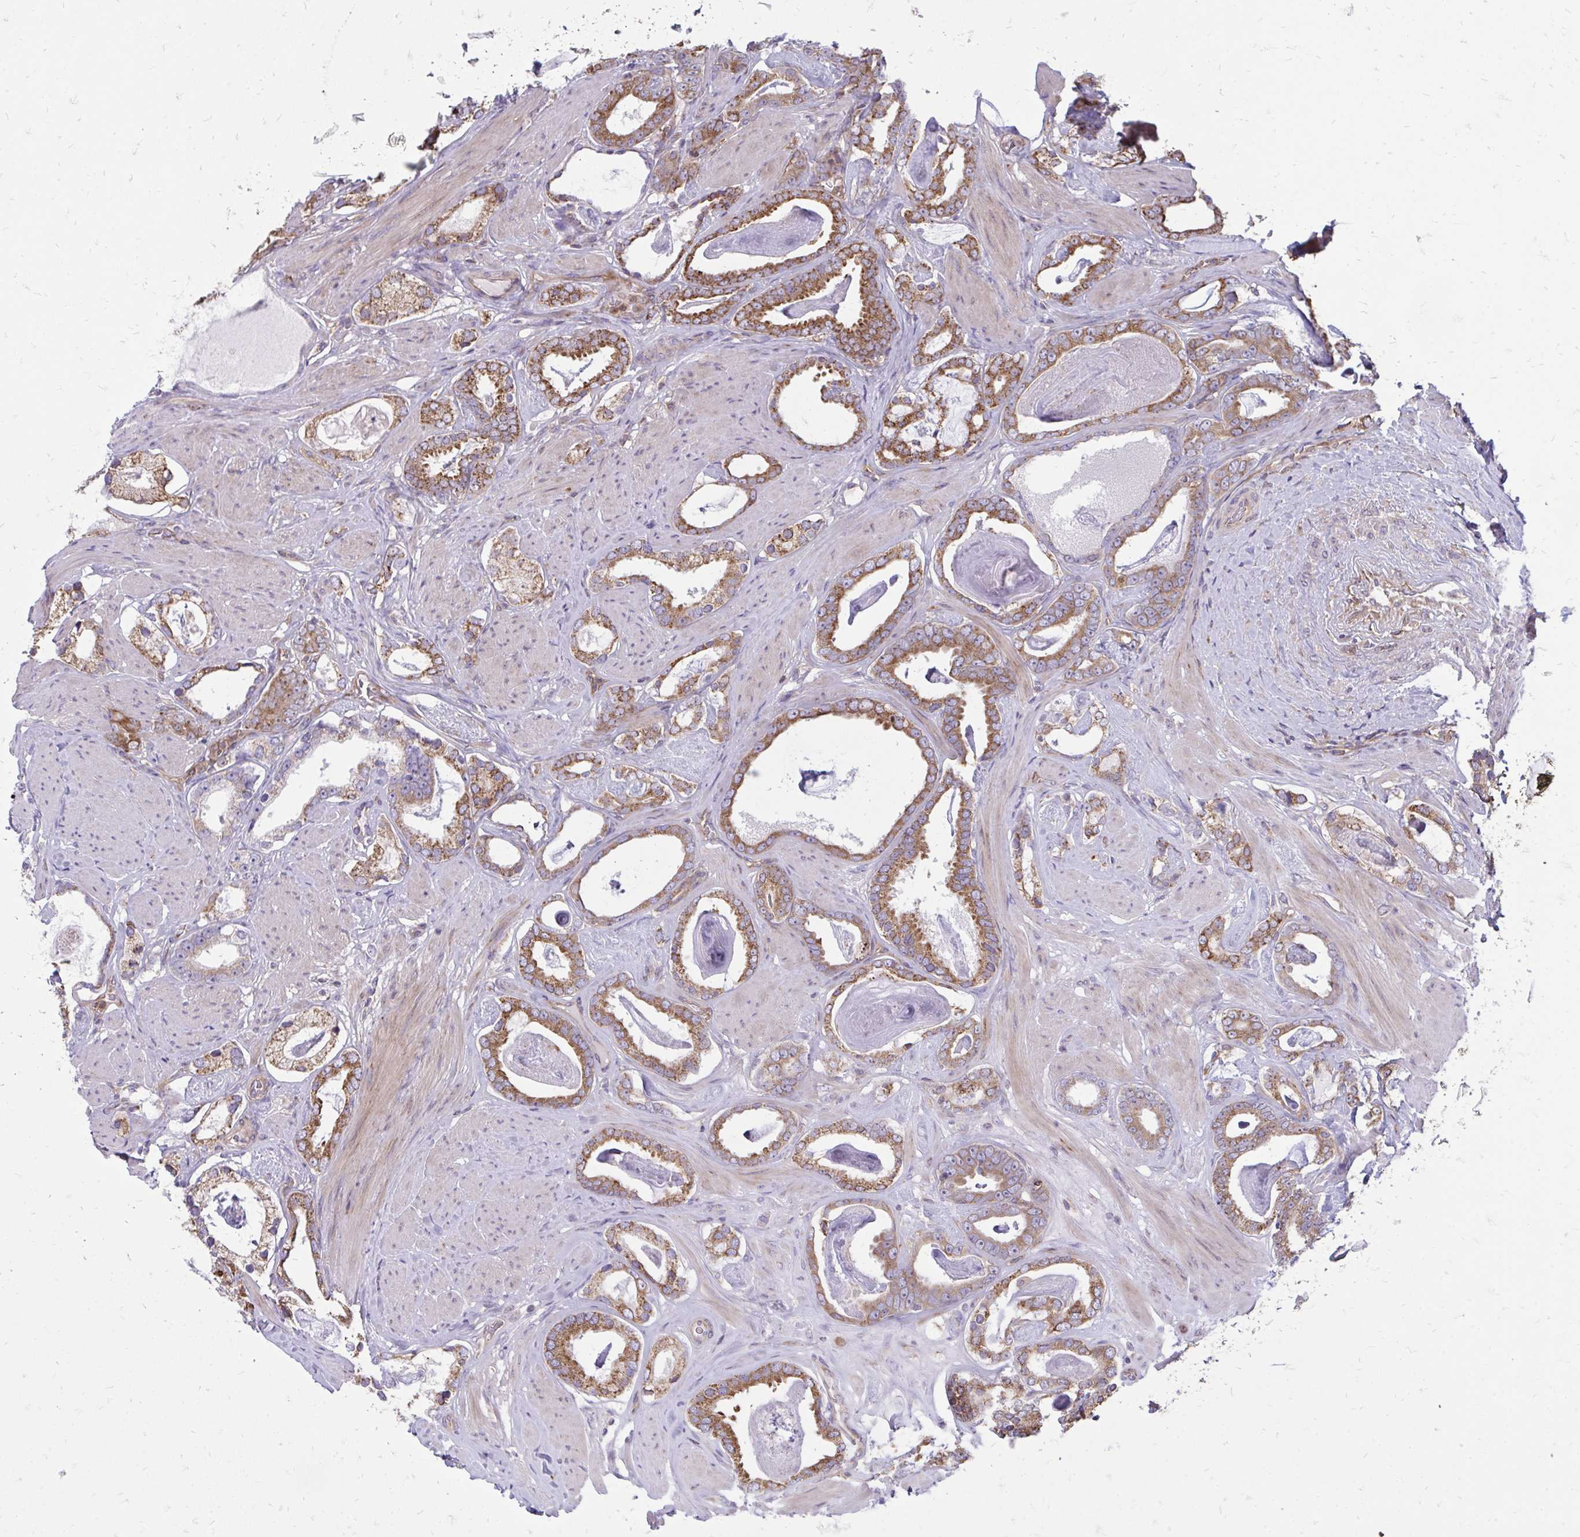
{"staining": {"intensity": "moderate", "quantity": ">75%", "location": "cytoplasmic/membranous"}, "tissue": "prostate cancer", "cell_type": "Tumor cells", "image_type": "cancer", "snomed": [{"axis": "morphology", "description": "Adenocarcinoma, High grade"}, {"axis": "topography", "description": "Prostate"}], "caption": "A histopathology image showing moderate cytoplasmic/membranous expression in approximately >75% of tumor cells in prostate cancer, as visualized by brown immunohistochemical staining.", "gene": "ASAP1", "patient": {"sex": "male", "age": 63}}